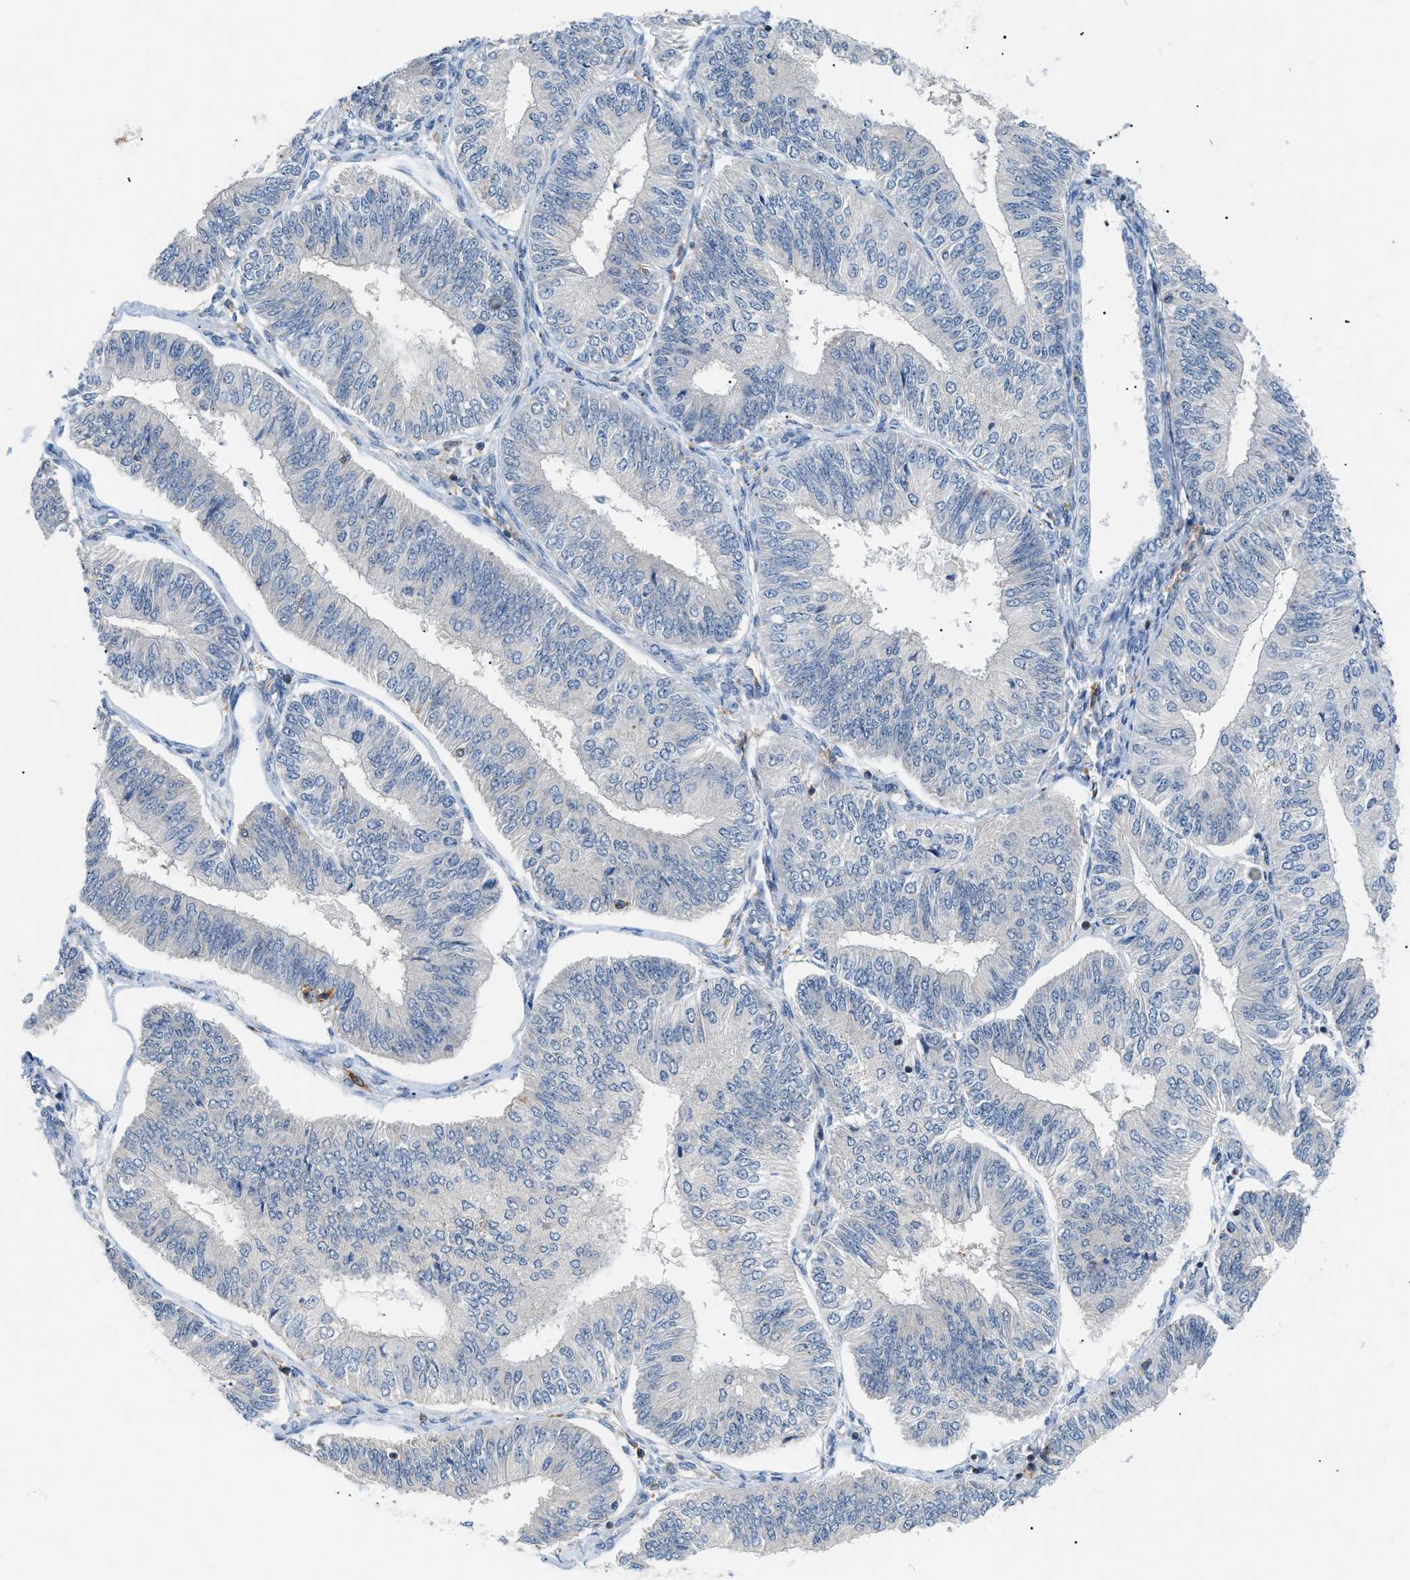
{"staining": {"intensity": "negative", "quantity": "none", "location": "none"}, "tissue": "endometrial cancer", "cell_type": "Tumor cells", "image_type": "cancer", "snomed": [{"axis": "morphology", "description": "Adenocarcinoma, NOS"}, {"axis": "topography", "description": "Endometrium"}], "caption": "The immunohistochemistry image has no significant positivity in tumor cells of endometrial adenocarcinoma tissue.", "gene": "INPP5D", "patient": {"sex": "female", "age": 58}}